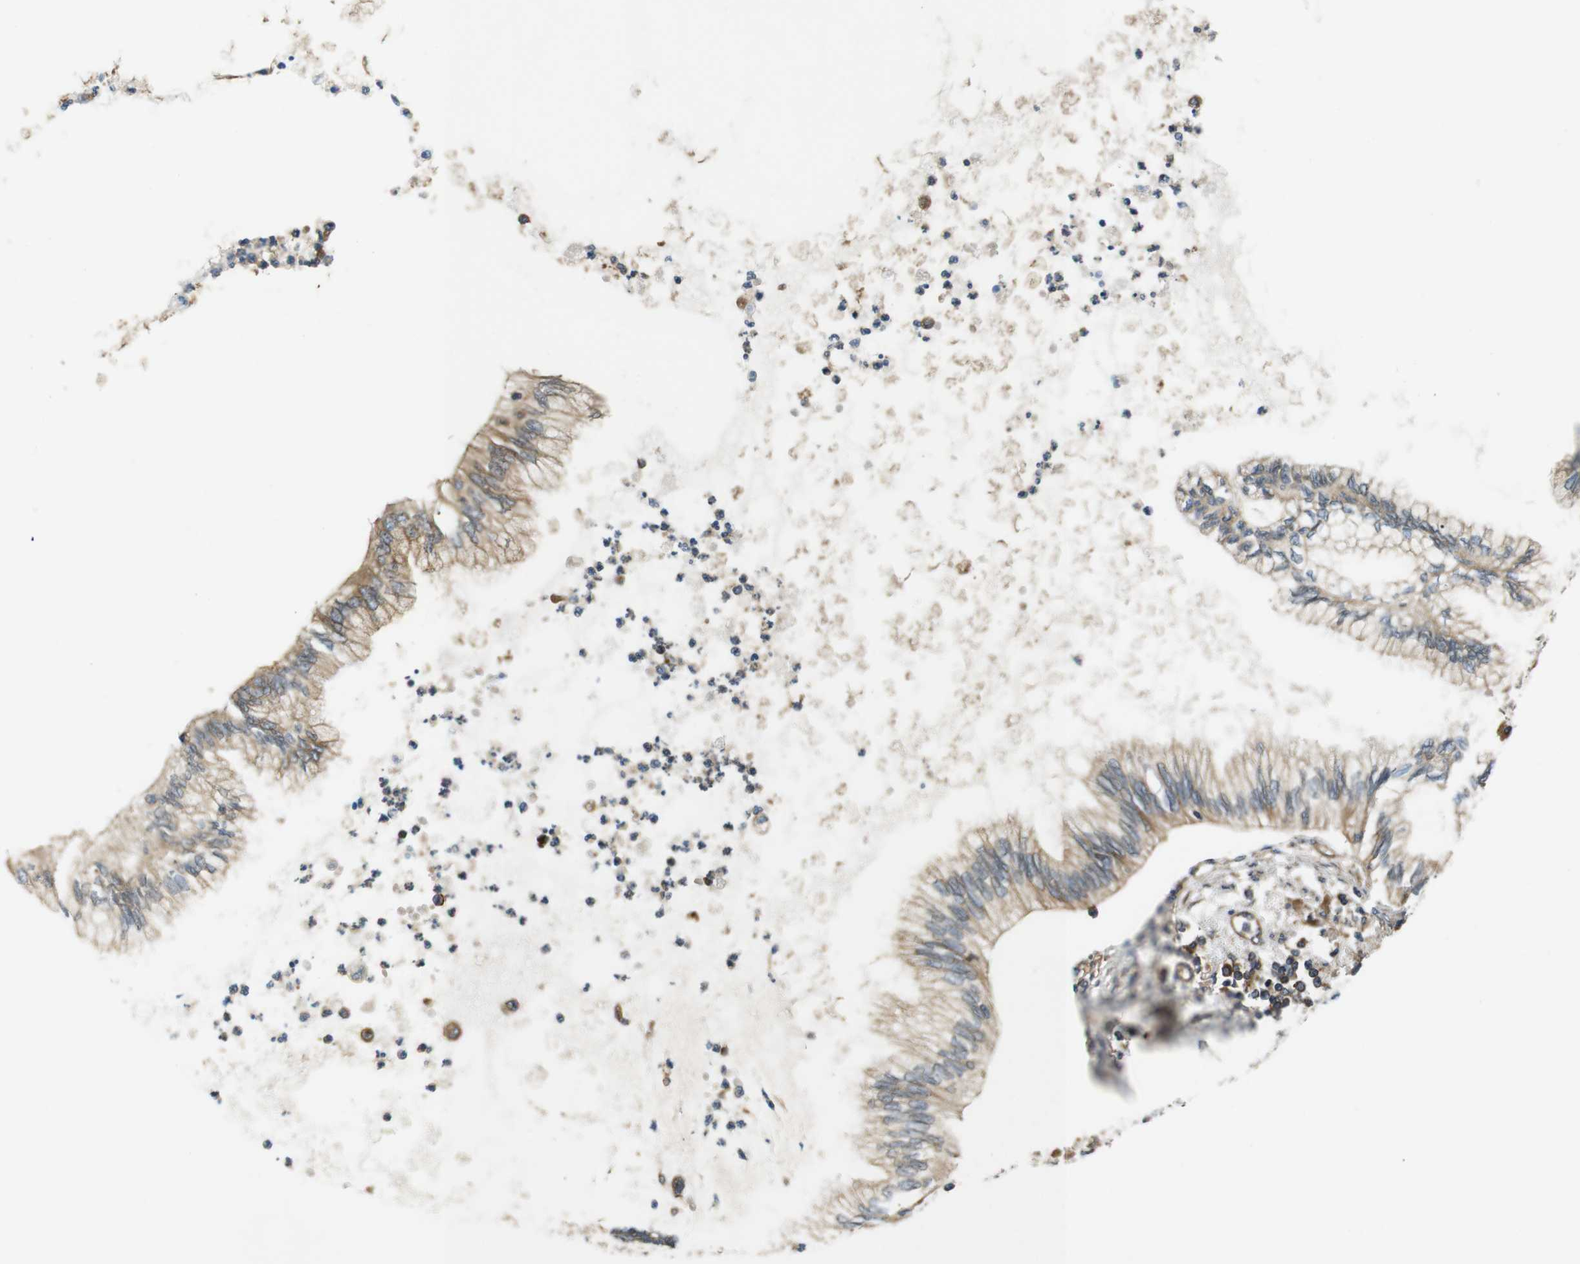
{"staining": {"intensity": "weak", "quantity": ">75%", "location": "cytoplasmic/membranous"}, "tissue": "lung cancer", "cell_type": "Tumor cells", "image_type": "cancer", "snomed": [{"axis": "morphology", "description": "Normal tissue, NOS"}, {"axis": "morphology", "description": "Adenocarcinoma, NOS"}, {"axis": "topography", "description": "Bronchus"}, {"axis": "topography", "description": "Lung"}], "caption": "IHC histopathology image of lung cancer (adenocarcinoma) stained for a protein (brown), which reveals low levels of weak cytoplasmic/membranous expression in approximately >75% of tumor cells.", "gene": "TSC1", "patient": {"sex": "female", "age": 70}}